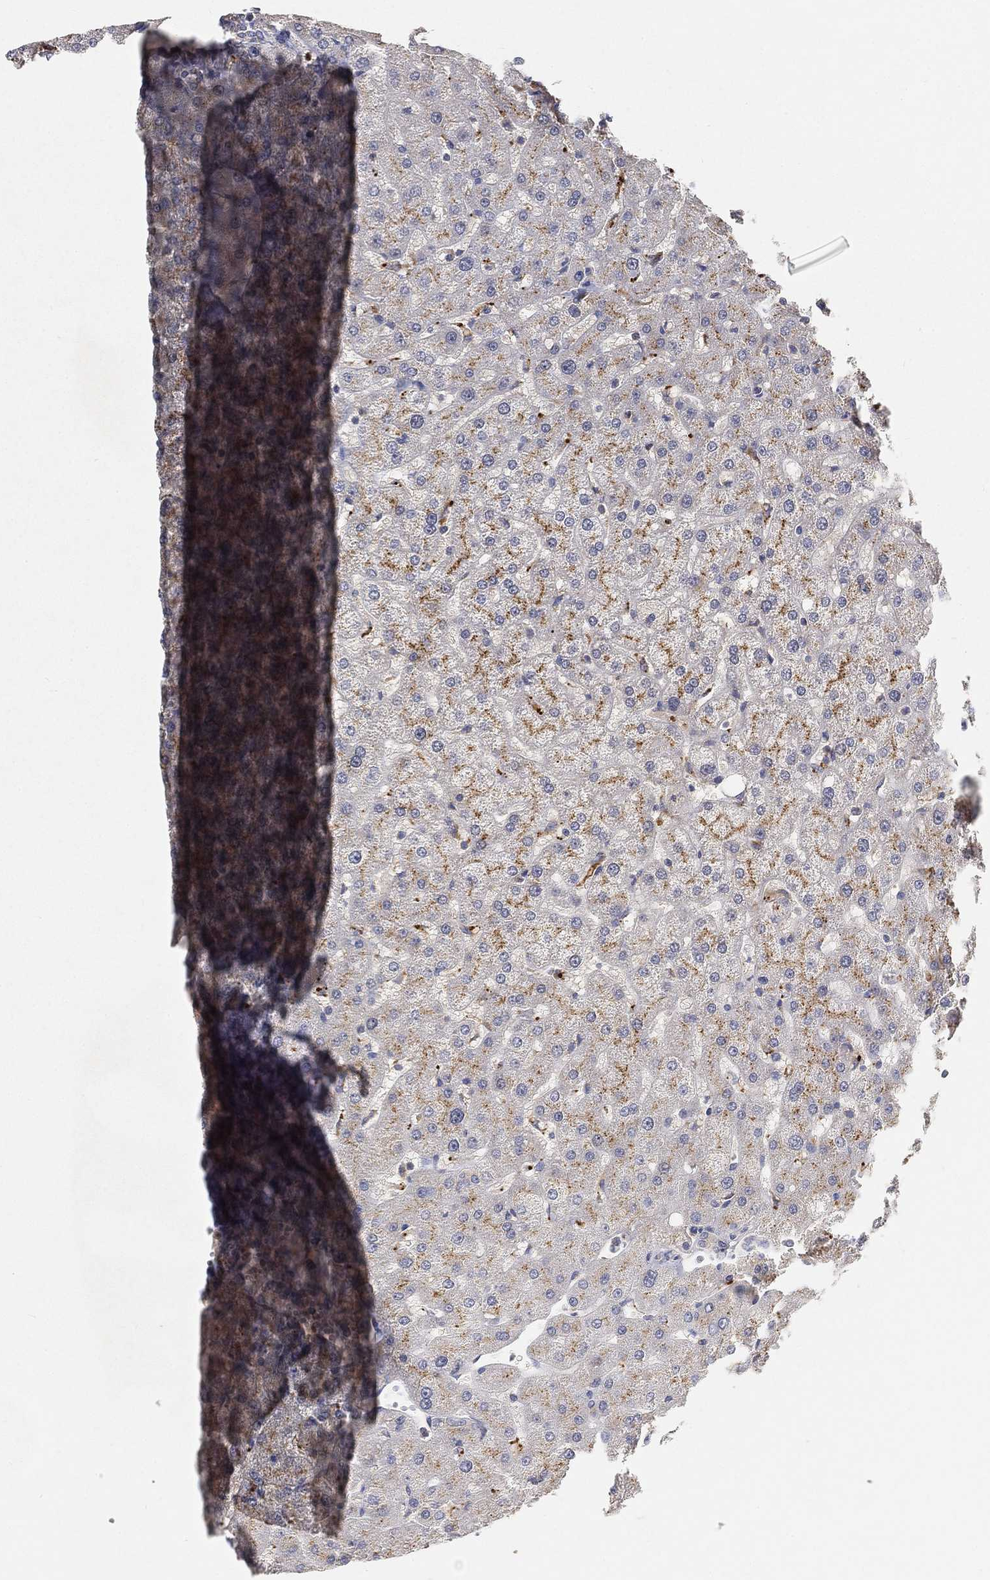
{"staining": {"intensity": "negative", "quantity": "none", "location": "none"}, "tissue": "liver", "cell_type": "Cholangiocytes", "image_type": "normal", "snomed": [{"axis": "morphology", "description": "Normal tissue, NOS"}, {"axis": "topography", "description": "Liver"}], "caption": "Cholangiocytes show no significant protein staining in benign liver.", "gene": "CTSL", "patient": {"sex": "female", "age": 50}}